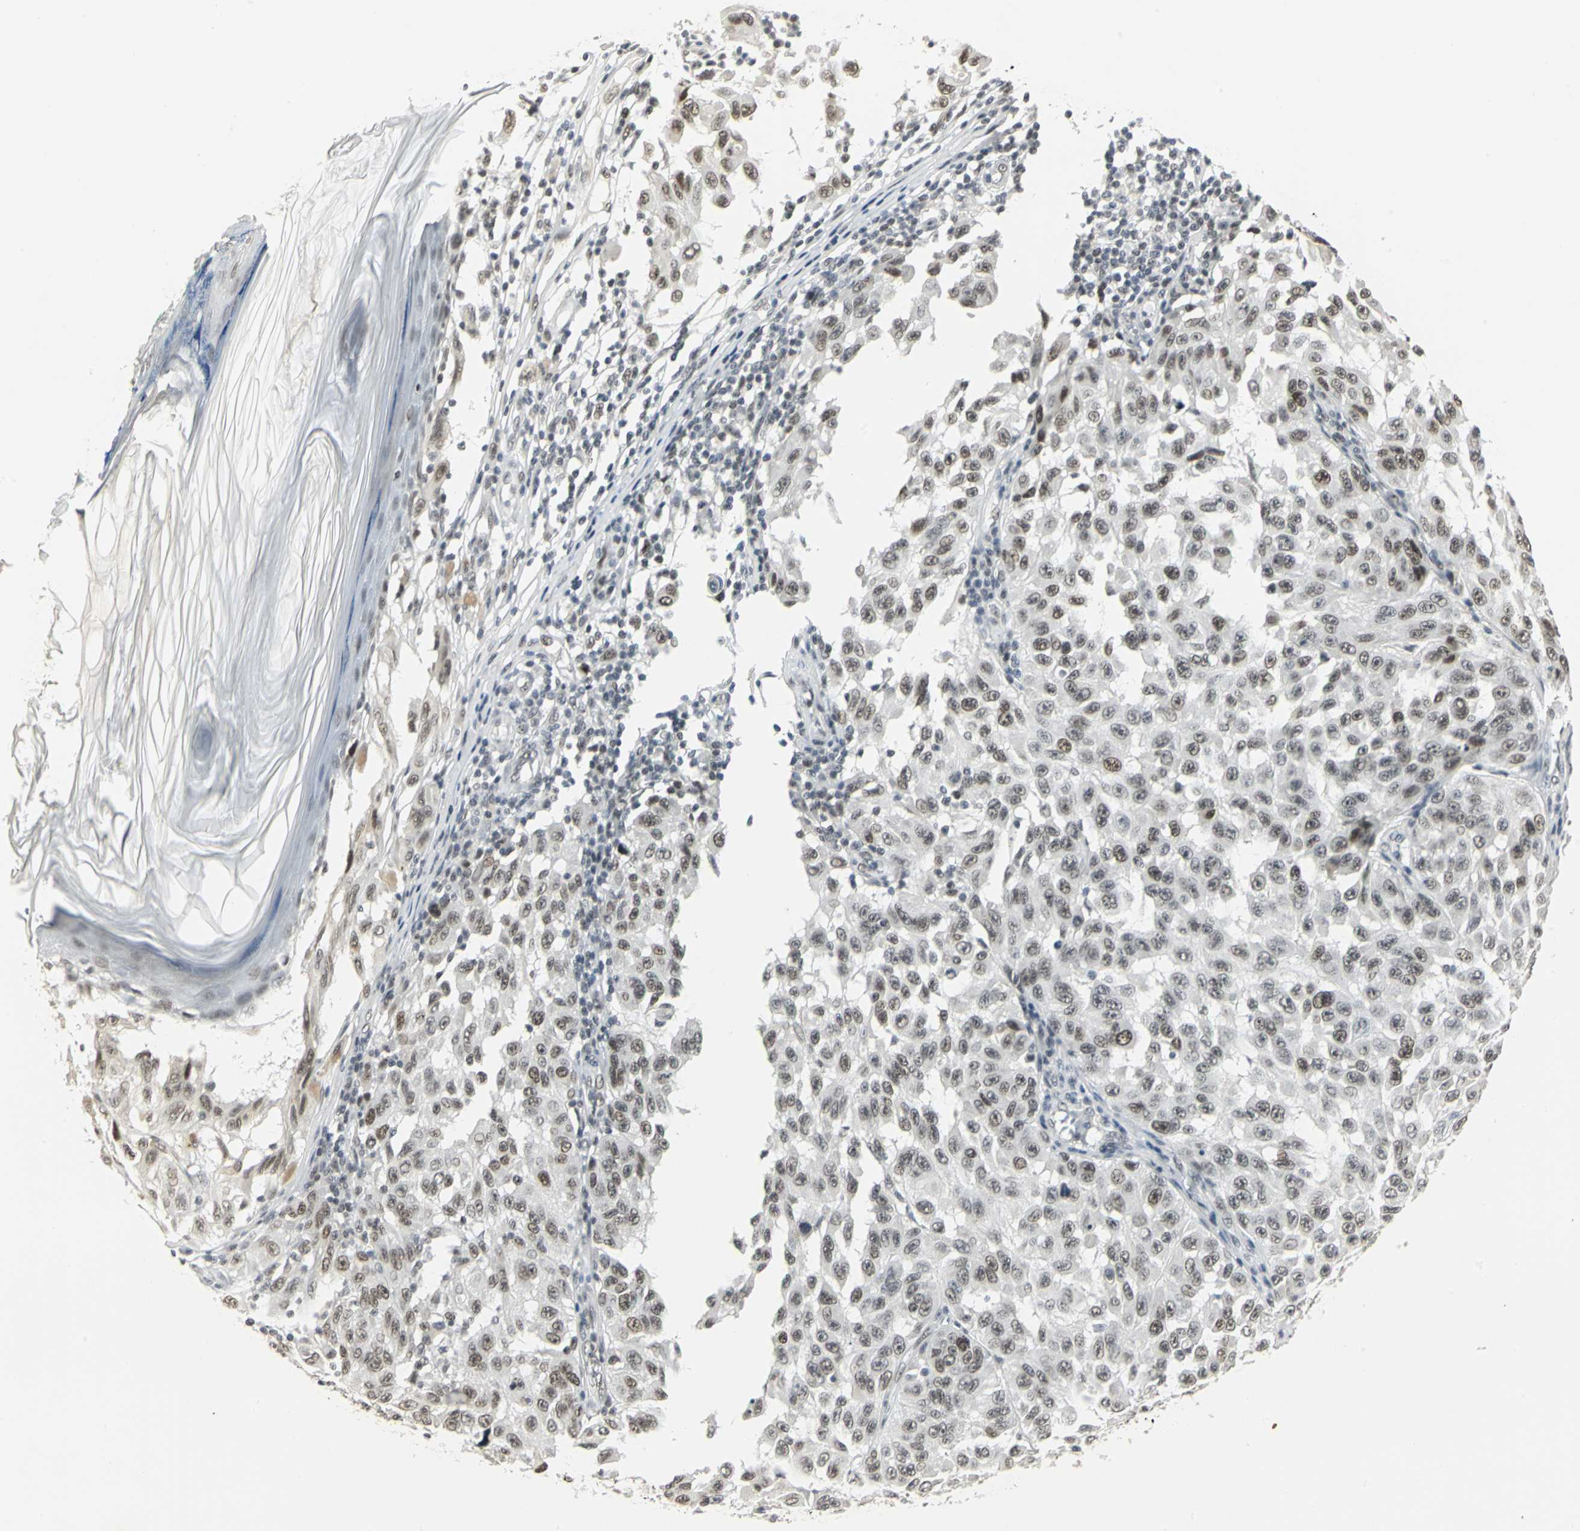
{"staining": {"intensity": "moderate", "quantity": ">75%", "location": "nuclear"}, "tissue": "melanoma", "cell_type": "Tumor cells", "image_type": "cancer", "snomed": [{"axis": "morphology", "description": "Malignant melanoma, NOS"}, {"axis": "topography", "description": "Skin"}], "caption": "Immunohistochemical staining of melanoma shows moderate nuclear protein staining in about >75% of tumor cells. The protein is shown in brown color, while the nuclei are stained blue.", "gene": "CBX3", "patient": {"sex": "male", "age": 30}}